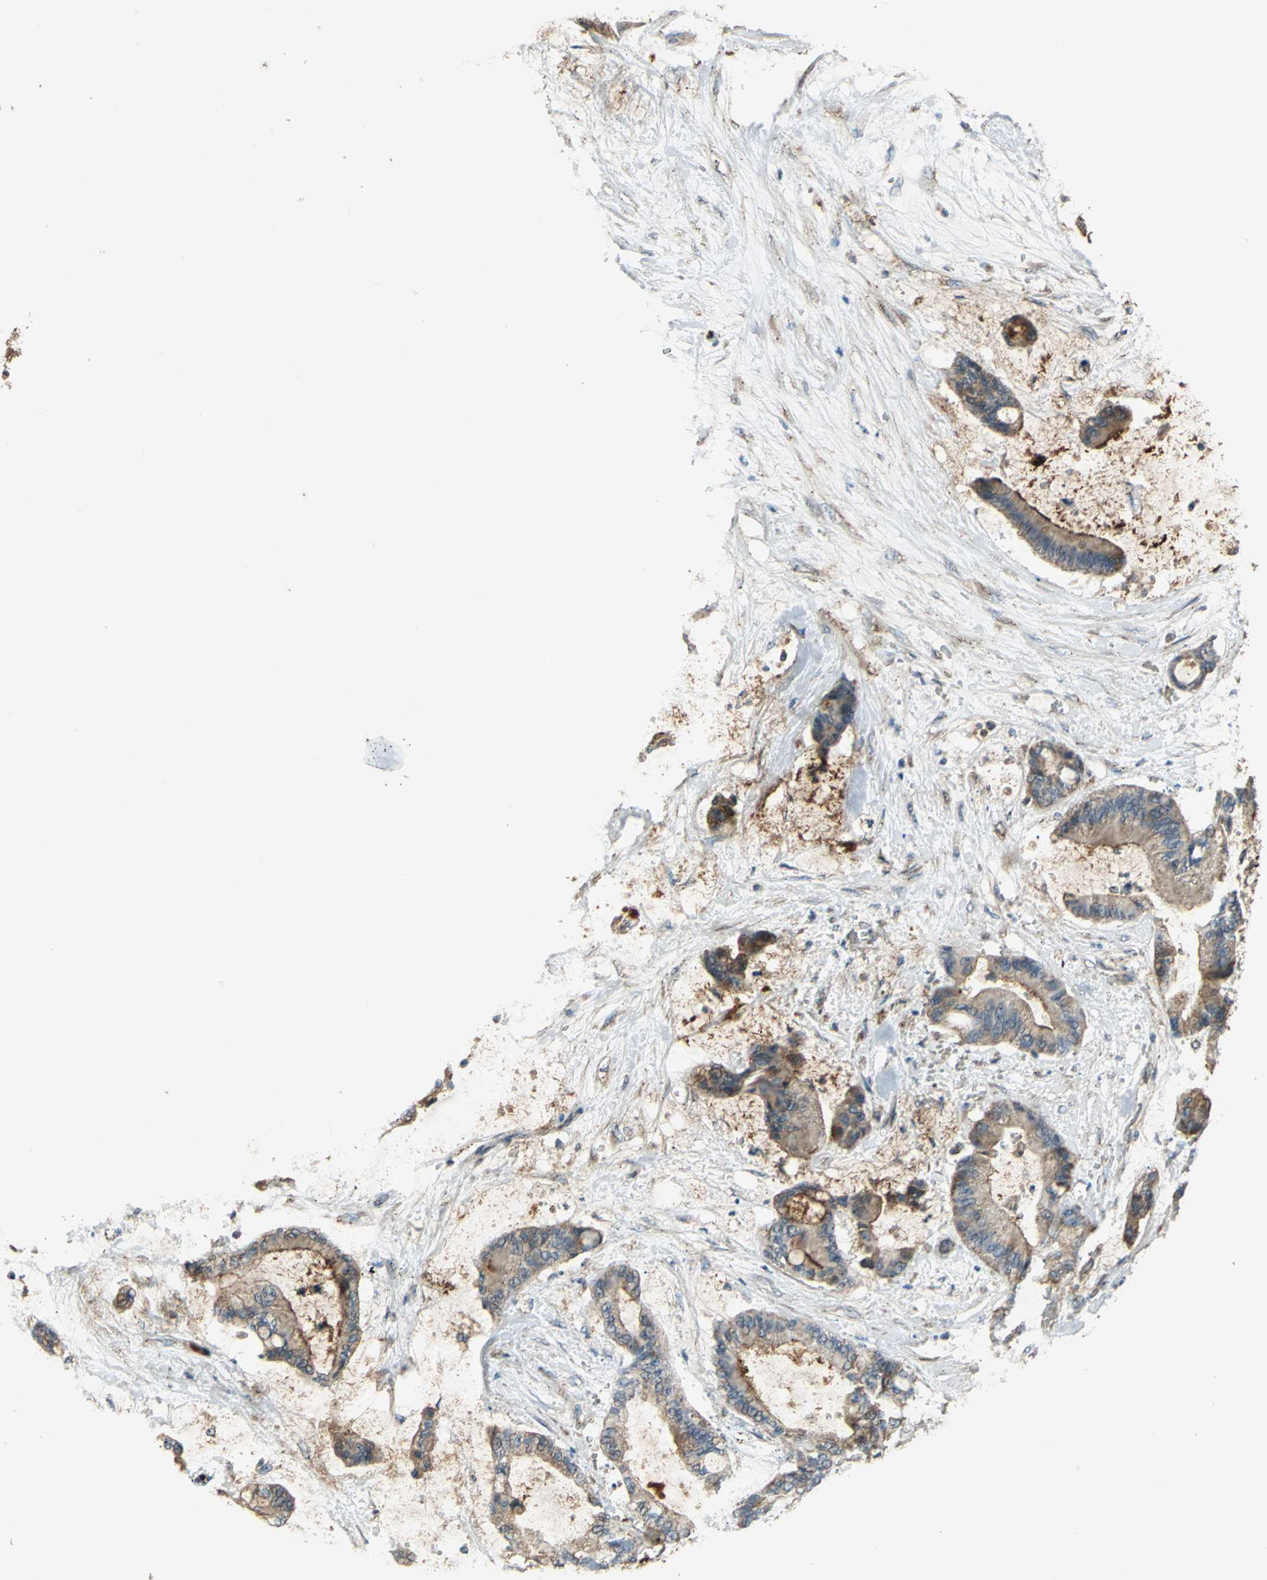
{"staining": {"intensity": "moderate", "quantity": "25%-75%", "location": "cytoplasmic/membranous"}, "tissue": "liver cancer", "cell_type": "Tumor cells", "image_type": "cancer", "snomed": [{"axis": "morphology", "description": "Cholangiocarcinoma"}, {"axis": "topography", "description": "Liver"}], "caption": "Immunohistochemistry of liver cancer demonstrates medium levels of moderate cytoplasmic/membranous positivity in about 25%-75% of tumor cells.", "gene": "POLRMT", "patient": {"sex": "female", "age": 73}}